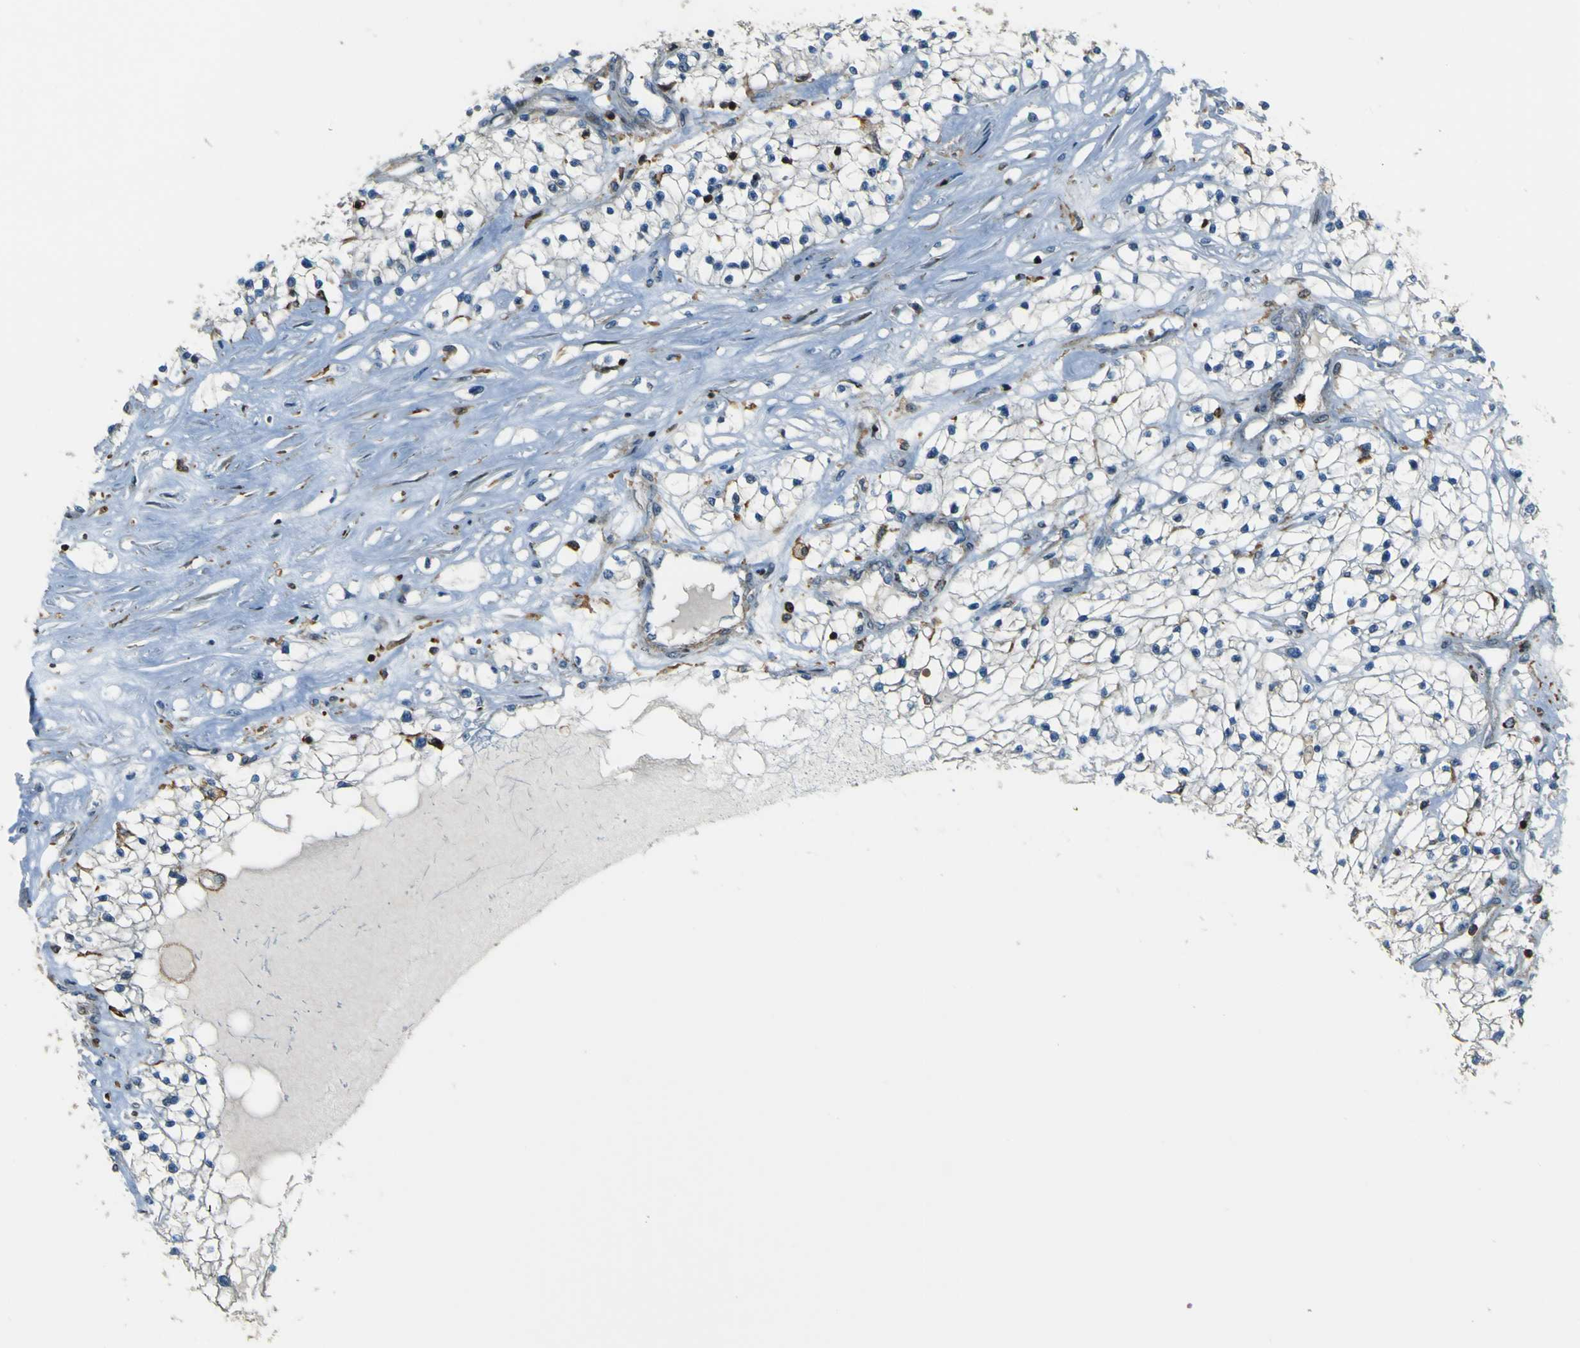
{"staining": {"intensity": "negative", "quantity": "none", "location": "none"}, "tissue": "renal cancer", "cell_type": "Tumor cells", "image_type": "cancer", "snomed": [{"axis": "morphology", "description": "Adenocarcinoma, NOS"}, {"axis": "topography", "description": "Kidney"}], "caption": "Adenocarcinoma (renal) was stained to show a protein in brown. There is no significant expression in tumor cells. The staining is performed using DAB brown chromogen with nuclei counter-stained in using hematoxylin.", "gene": "PCDHB5", "patient": {"sex": "male", "age": 68}}